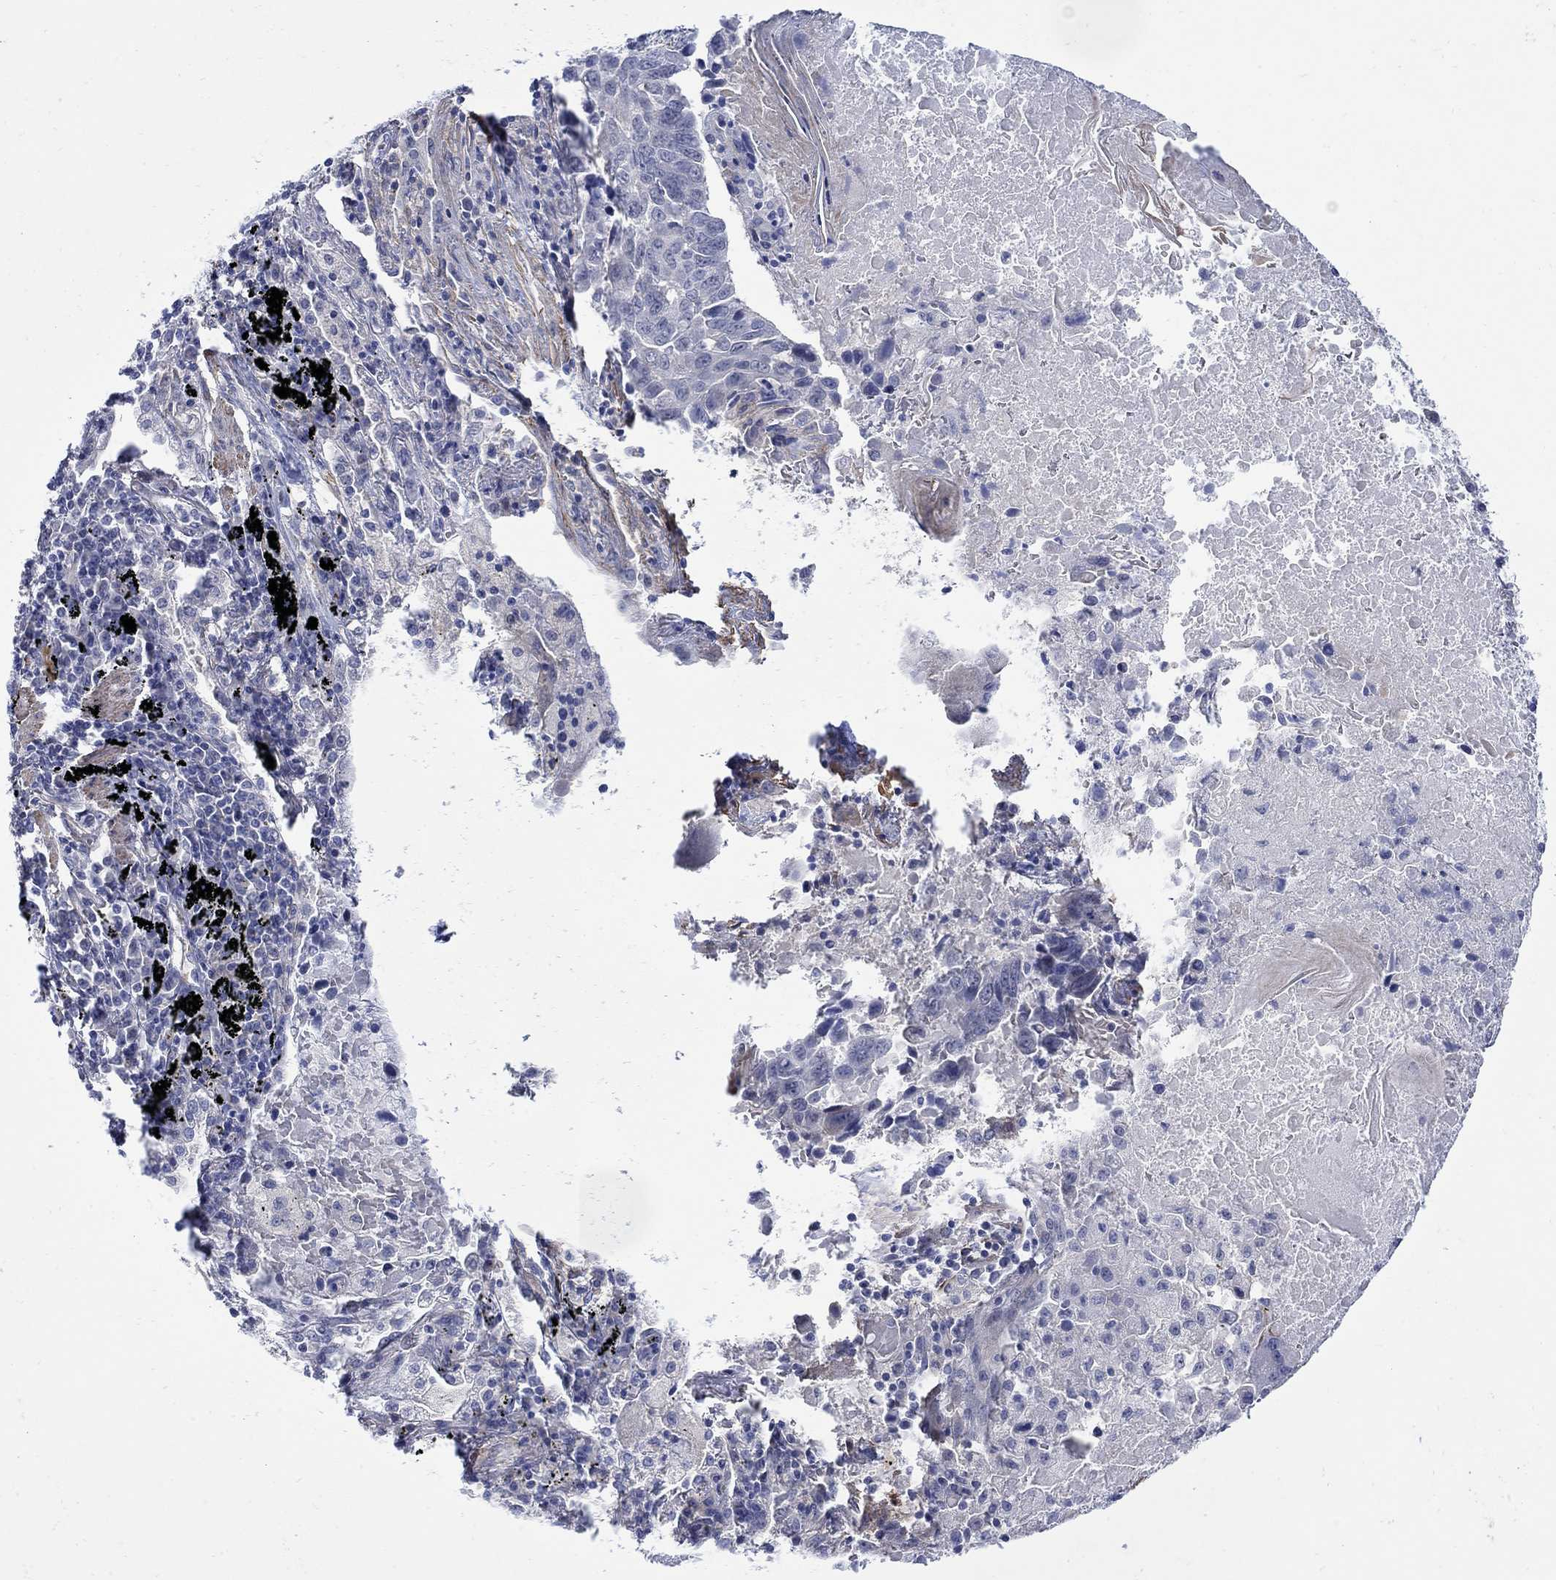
{"staining": {"intensity": "negative", "quantity": "none", "location": "none"}, "tissue": "lung cancer", "cell_type": "Tumor cells", "image_type": "cancer", "snomed": [{"axis": "morphology", "description": "Squamous cell carcinoma, NOS"}, {"axis": "topography", "description": "Lung"}], "caption": "Immunohistochemistry (IHC) of human lung cancer (squamous cell carcinoma) exhibits no positivity in tumor cells.", "gene": "SCN7A", "patient": {"sex": "male", "age": 73}}